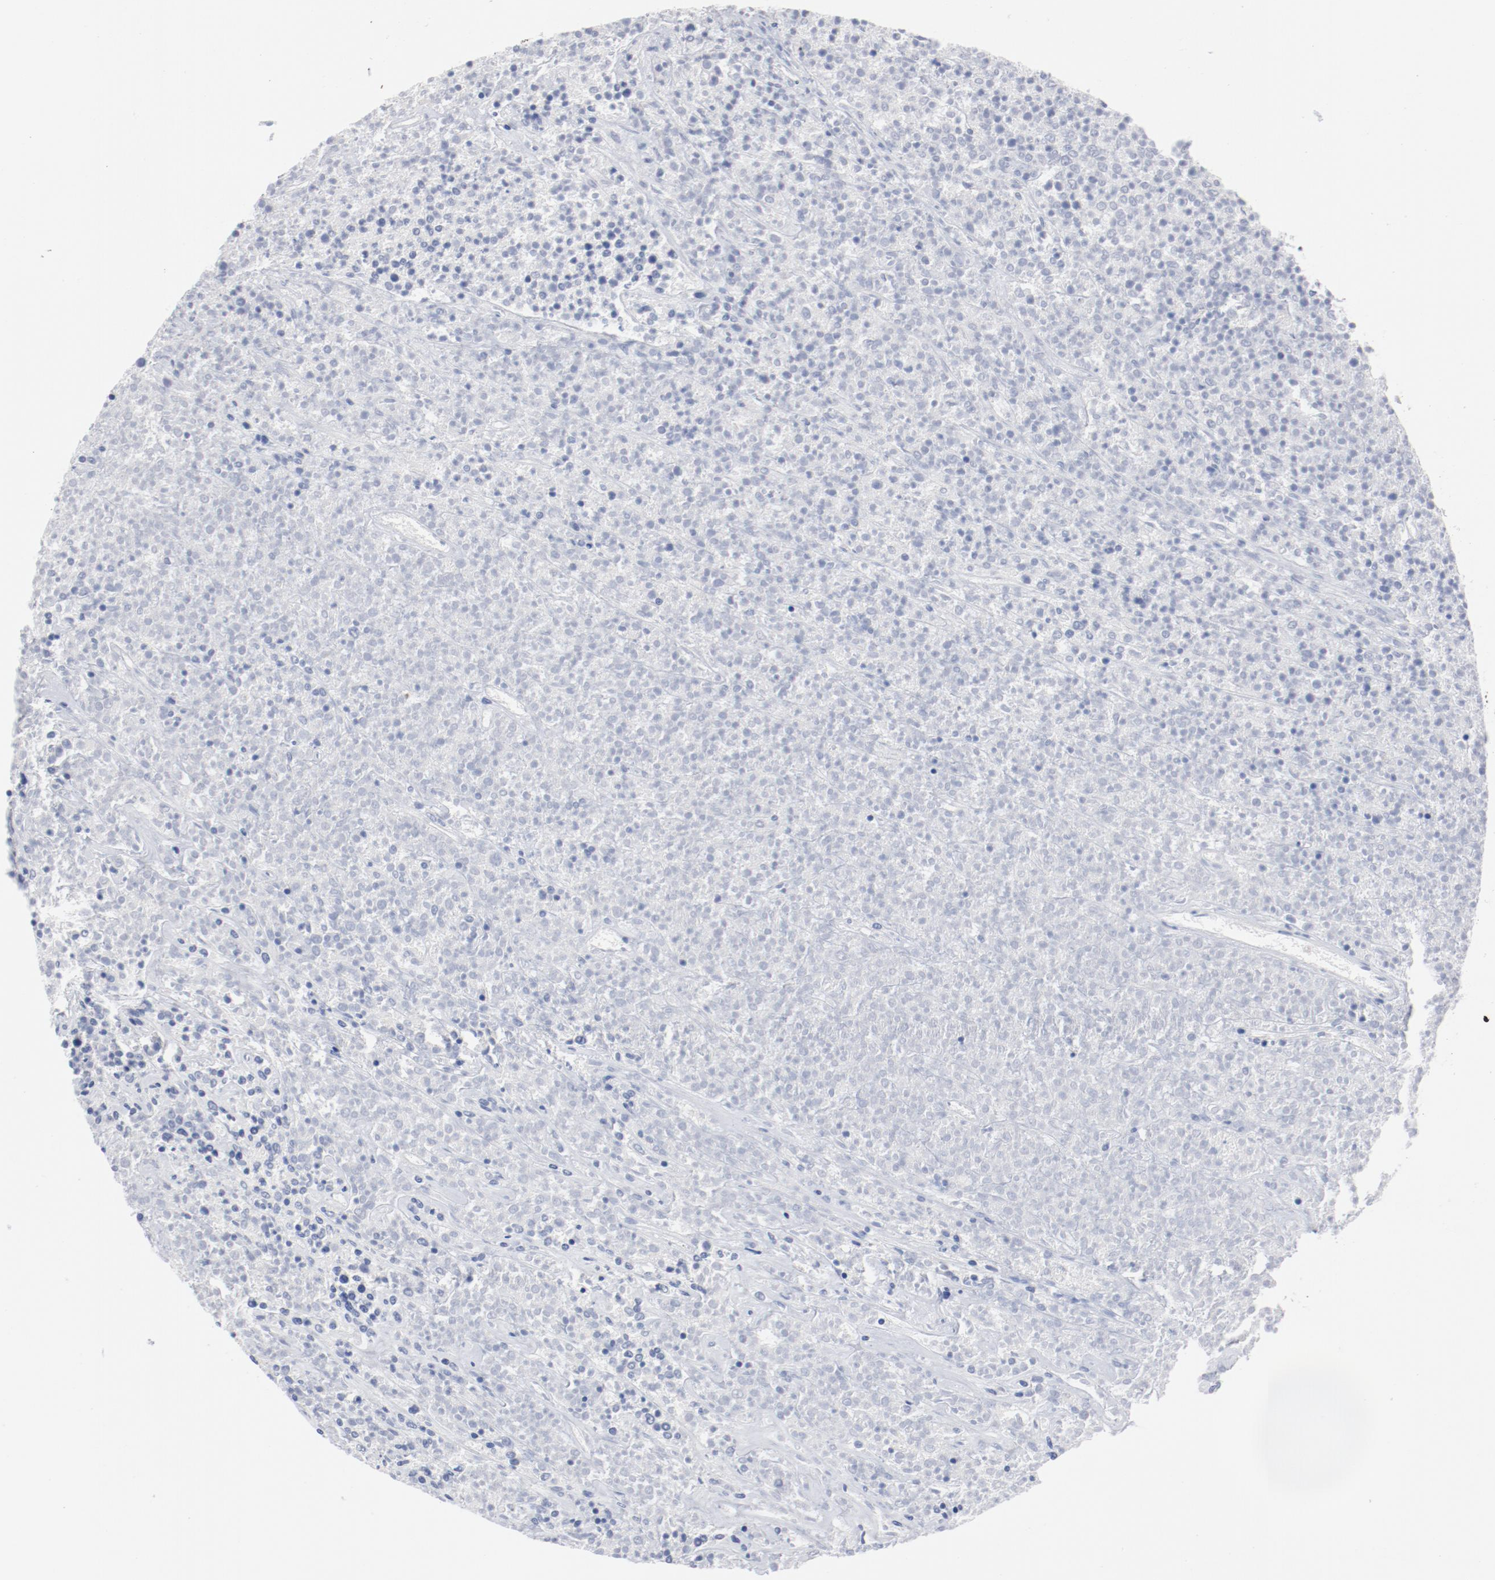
{"staining": {"intensity": "negative", "quantity": "none", "location": "none"}, "tissue": "lymphoma", "cell_type": "Tumor cells", "image_type": "cancer", "snomed": [{"axis": "morphology", "description": "Malignant lymphoma, non-Hodgkin's type, High grade"}, {"axis": "topography", "description": "Lymph node"}], "caption": "A micrograph of human lymphoma is negative for staining in tumor cells. The staining was performed using DAB to visualize the protein expression in brown, while the nuclei were stained in blue with hematoxylin (Magnification: 20x).", "gene": "KCNK13", "patient": {"sex": "female", "age": 73}}